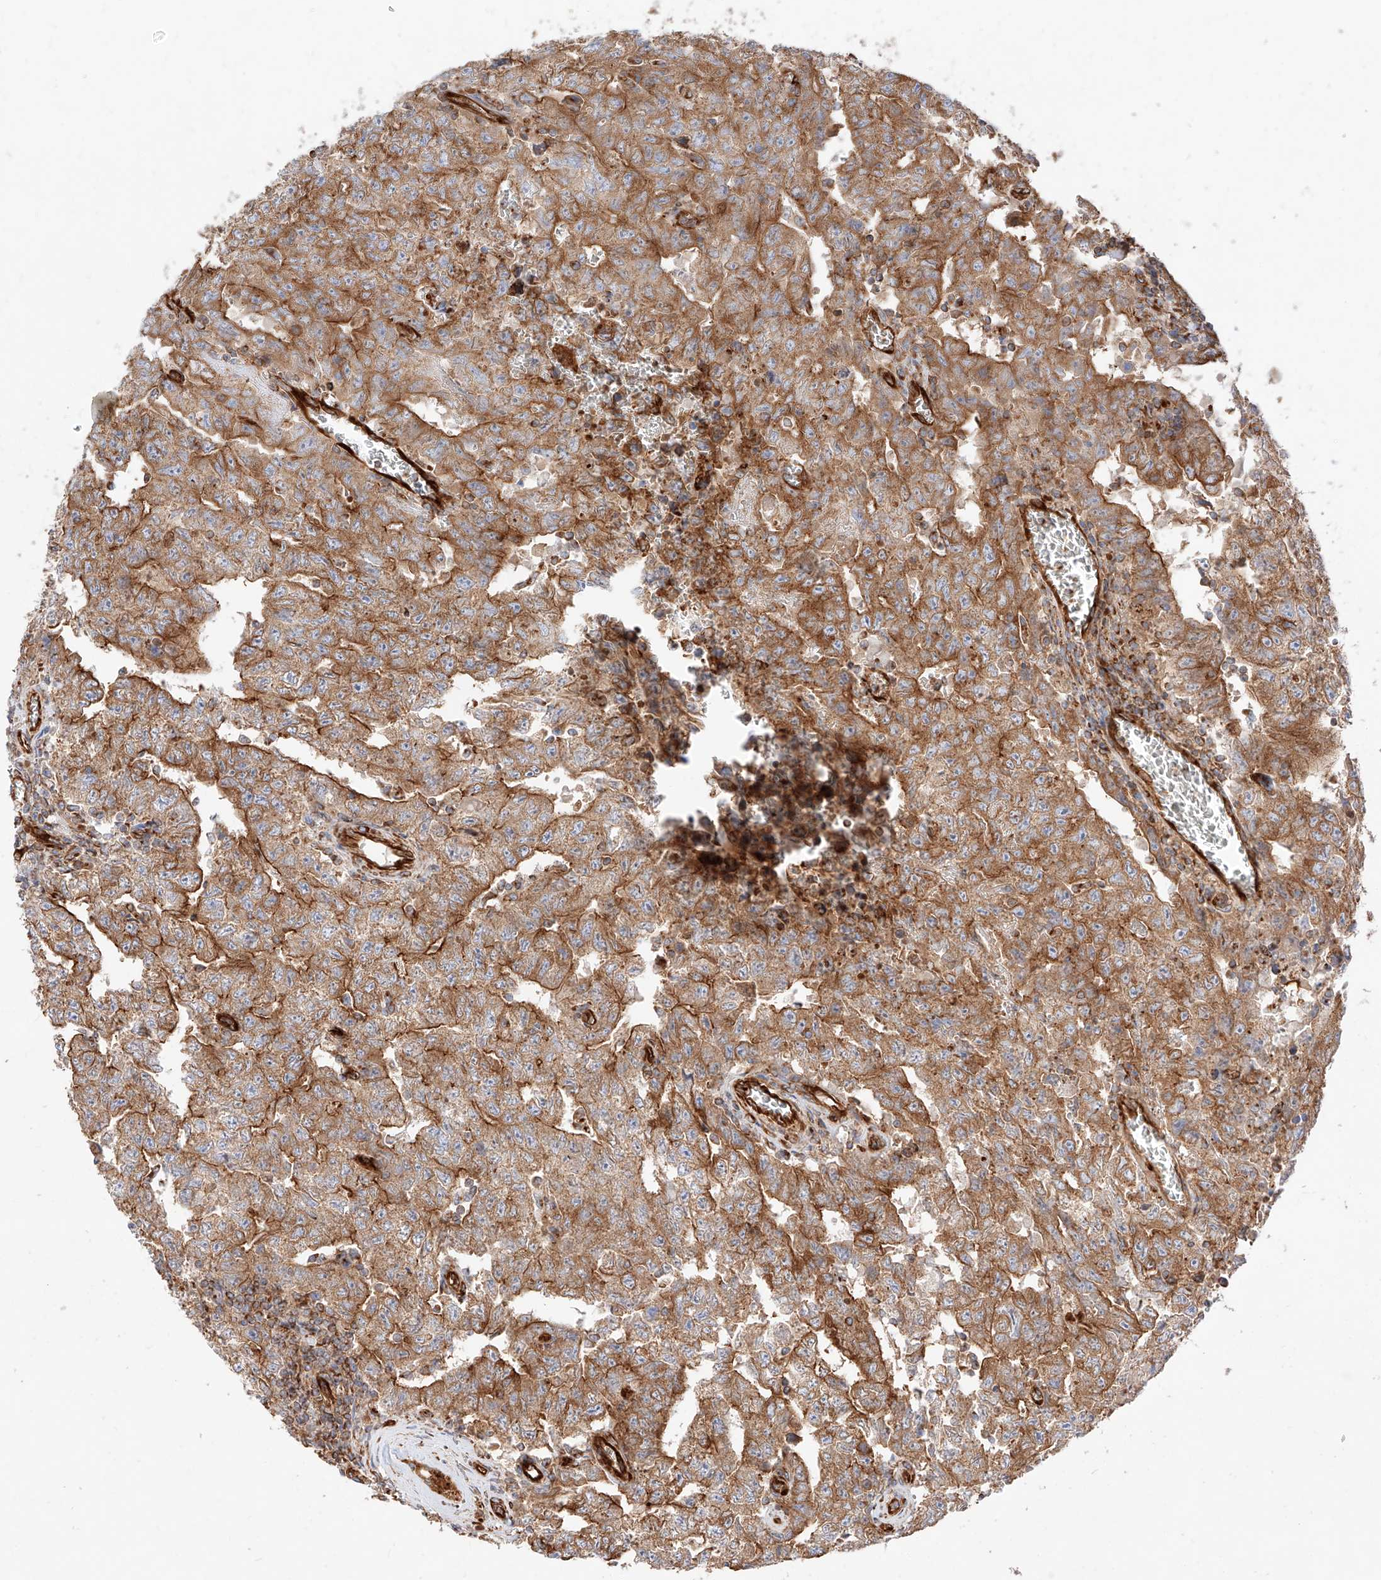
{"staining": {"intensity": "moderate", "quantity": ">75%", "location": "cytoplasmic/membranous"}, "tissue": "testis cancer", "cell_type": "Tumor cells", "image_type": "cancer", "snomed": [{"axis": "morphology", "description": "Carcinoma, Embryonal, NOS"}, {"axis": "topography", "description": "Testis"}], "caption": "DAB immunohistochemical staining of human testis embryonal carcinoma demonstrates moderate cytoplasmic/membranous protein expression in about >75% of tumor cells.", "gene": "CSGALNACT2", "patient": {"sex": "male", "age": 26}}